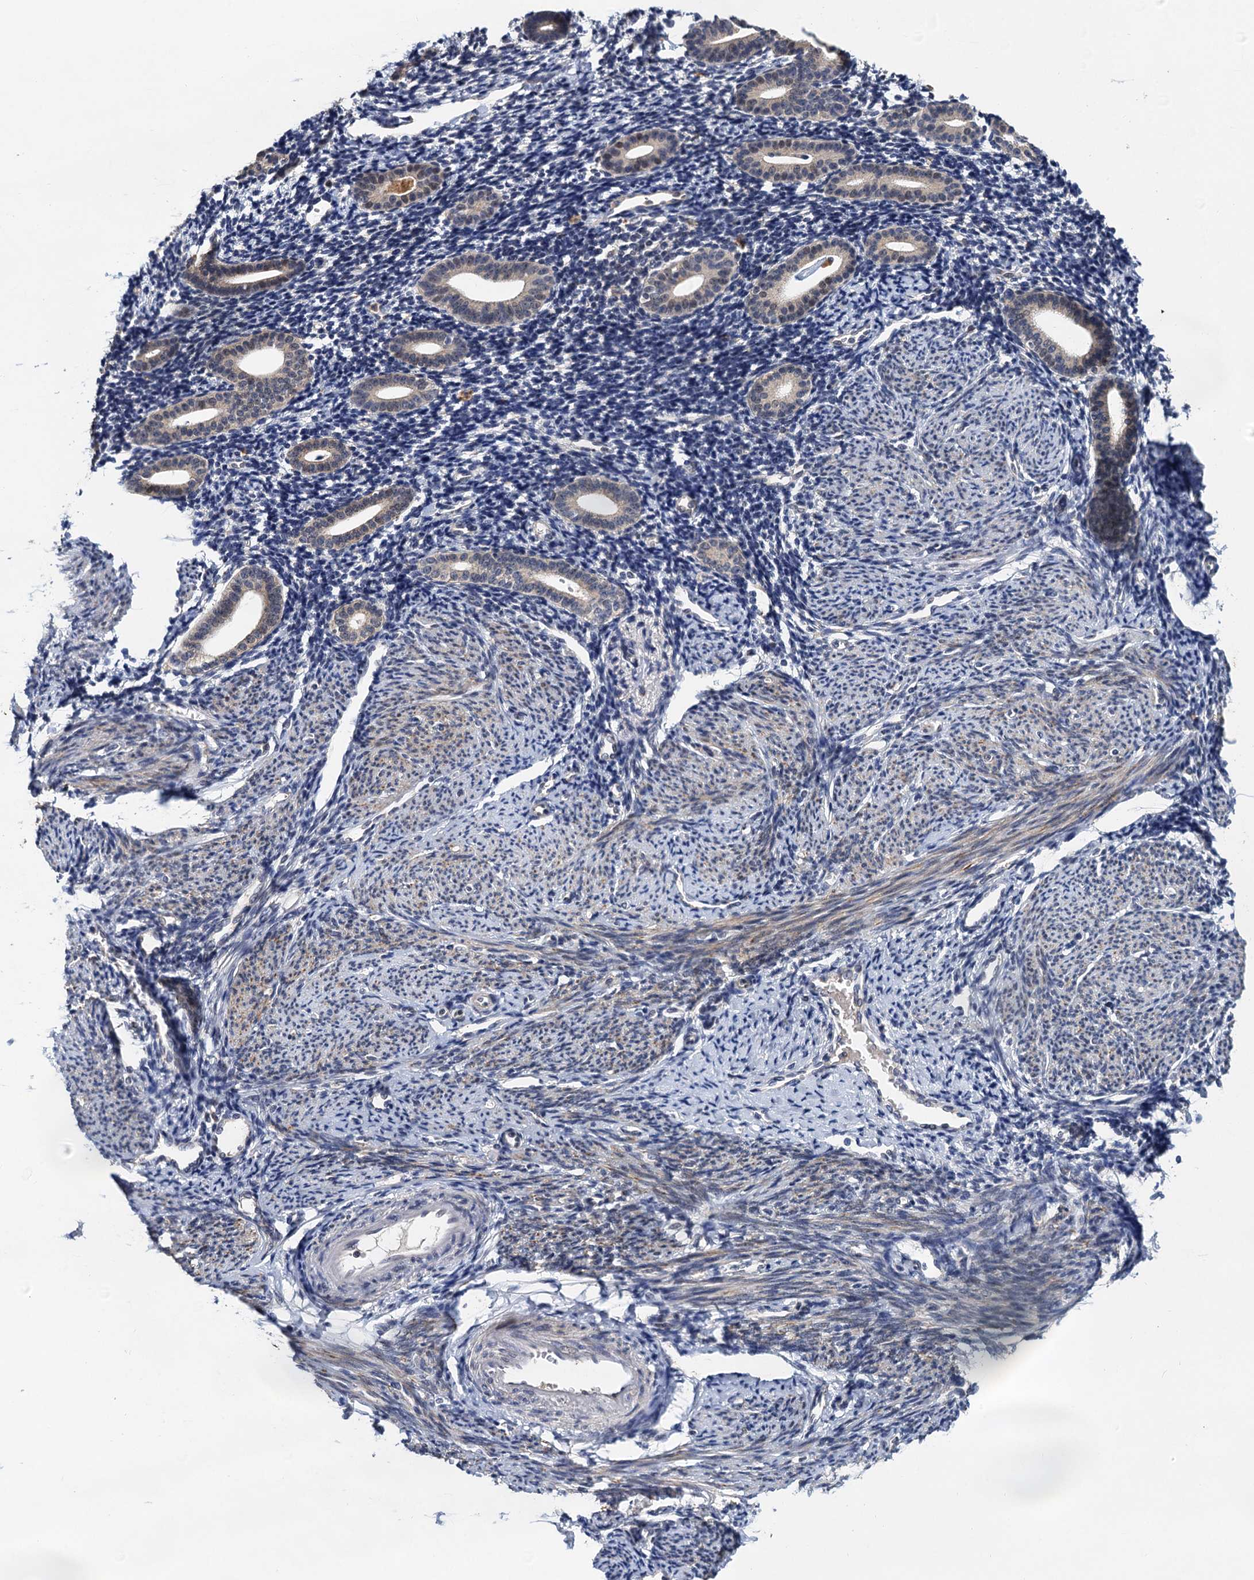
{"staining": {"intensity": "negative", "quantity": "none", "location": "none"}, "tissue": "endometrium", "cell_type": "Cells in endometrial stroma", "image_type": "normal", "snomed": [{"axis": "morphology", "description": "Normal tissue, NOS"}, {"axis": "topography", "description": "Endometrium"}], "caption": "Immunohistochemistry (IHC) image of normal human endometrium stained for a protein (brown), which displays no expression in cells in endometrial stroma.", "gene": "TMEM39B", "patient": {"sex": "female", "age": 56}}